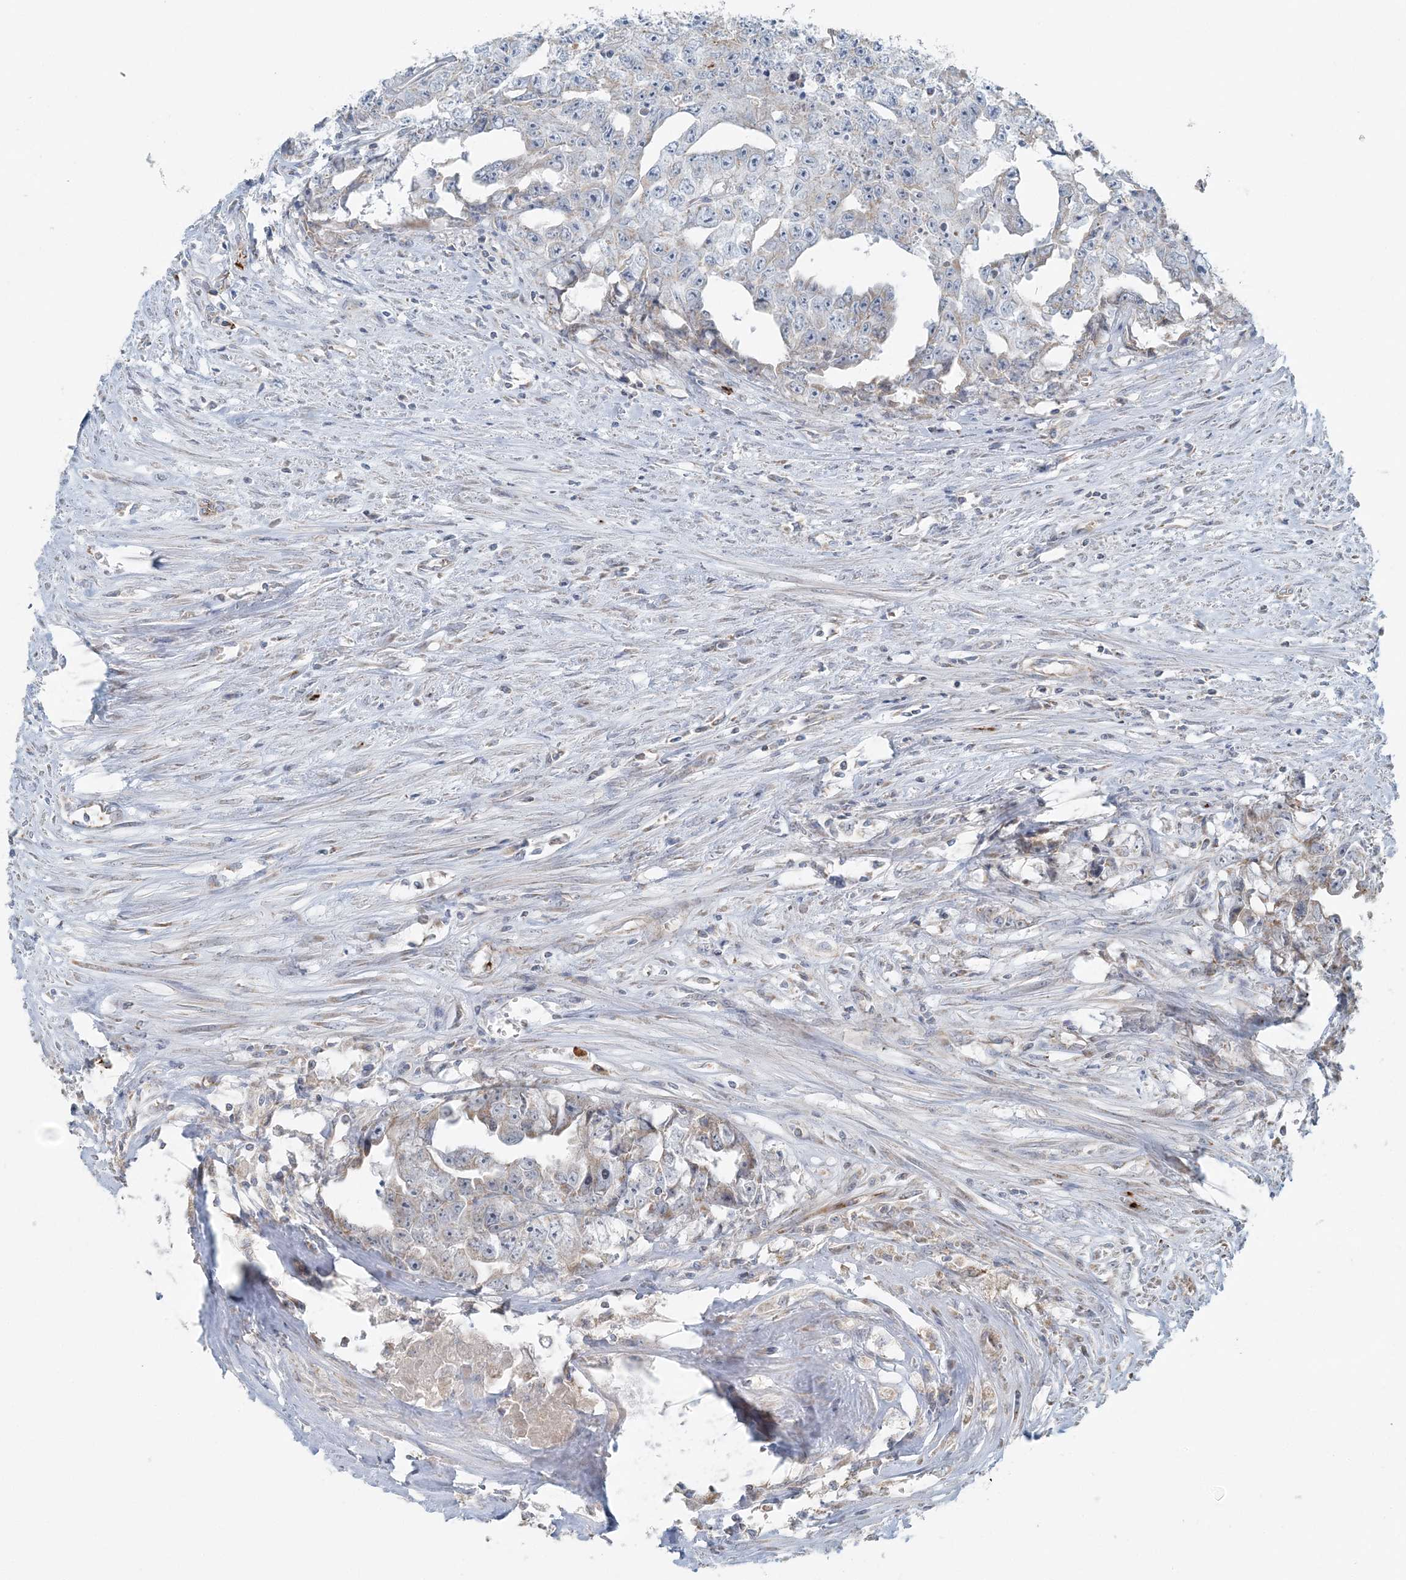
{"staining": {"intensity": "negative", "quantity": "none", "location": "none"}, "tissue": "testis cancer", "cell_type": "Tumor cells", "image_type": "cancer", "snomed": [{"axis": "morphology", "description": "Seminoma, NOS"}, {"axis": "morphology", "description": "Carcinoma, Embryonal, NOS"}, {"axis": "topography", "description": "Testis"}], "caption": "Immunohistochemistry (IHC) of human testis cancer (seminoma) displays no staining in tumor cells.", "gene": "SLC22A16", "patient": {"sex": "male", "age": 43}}